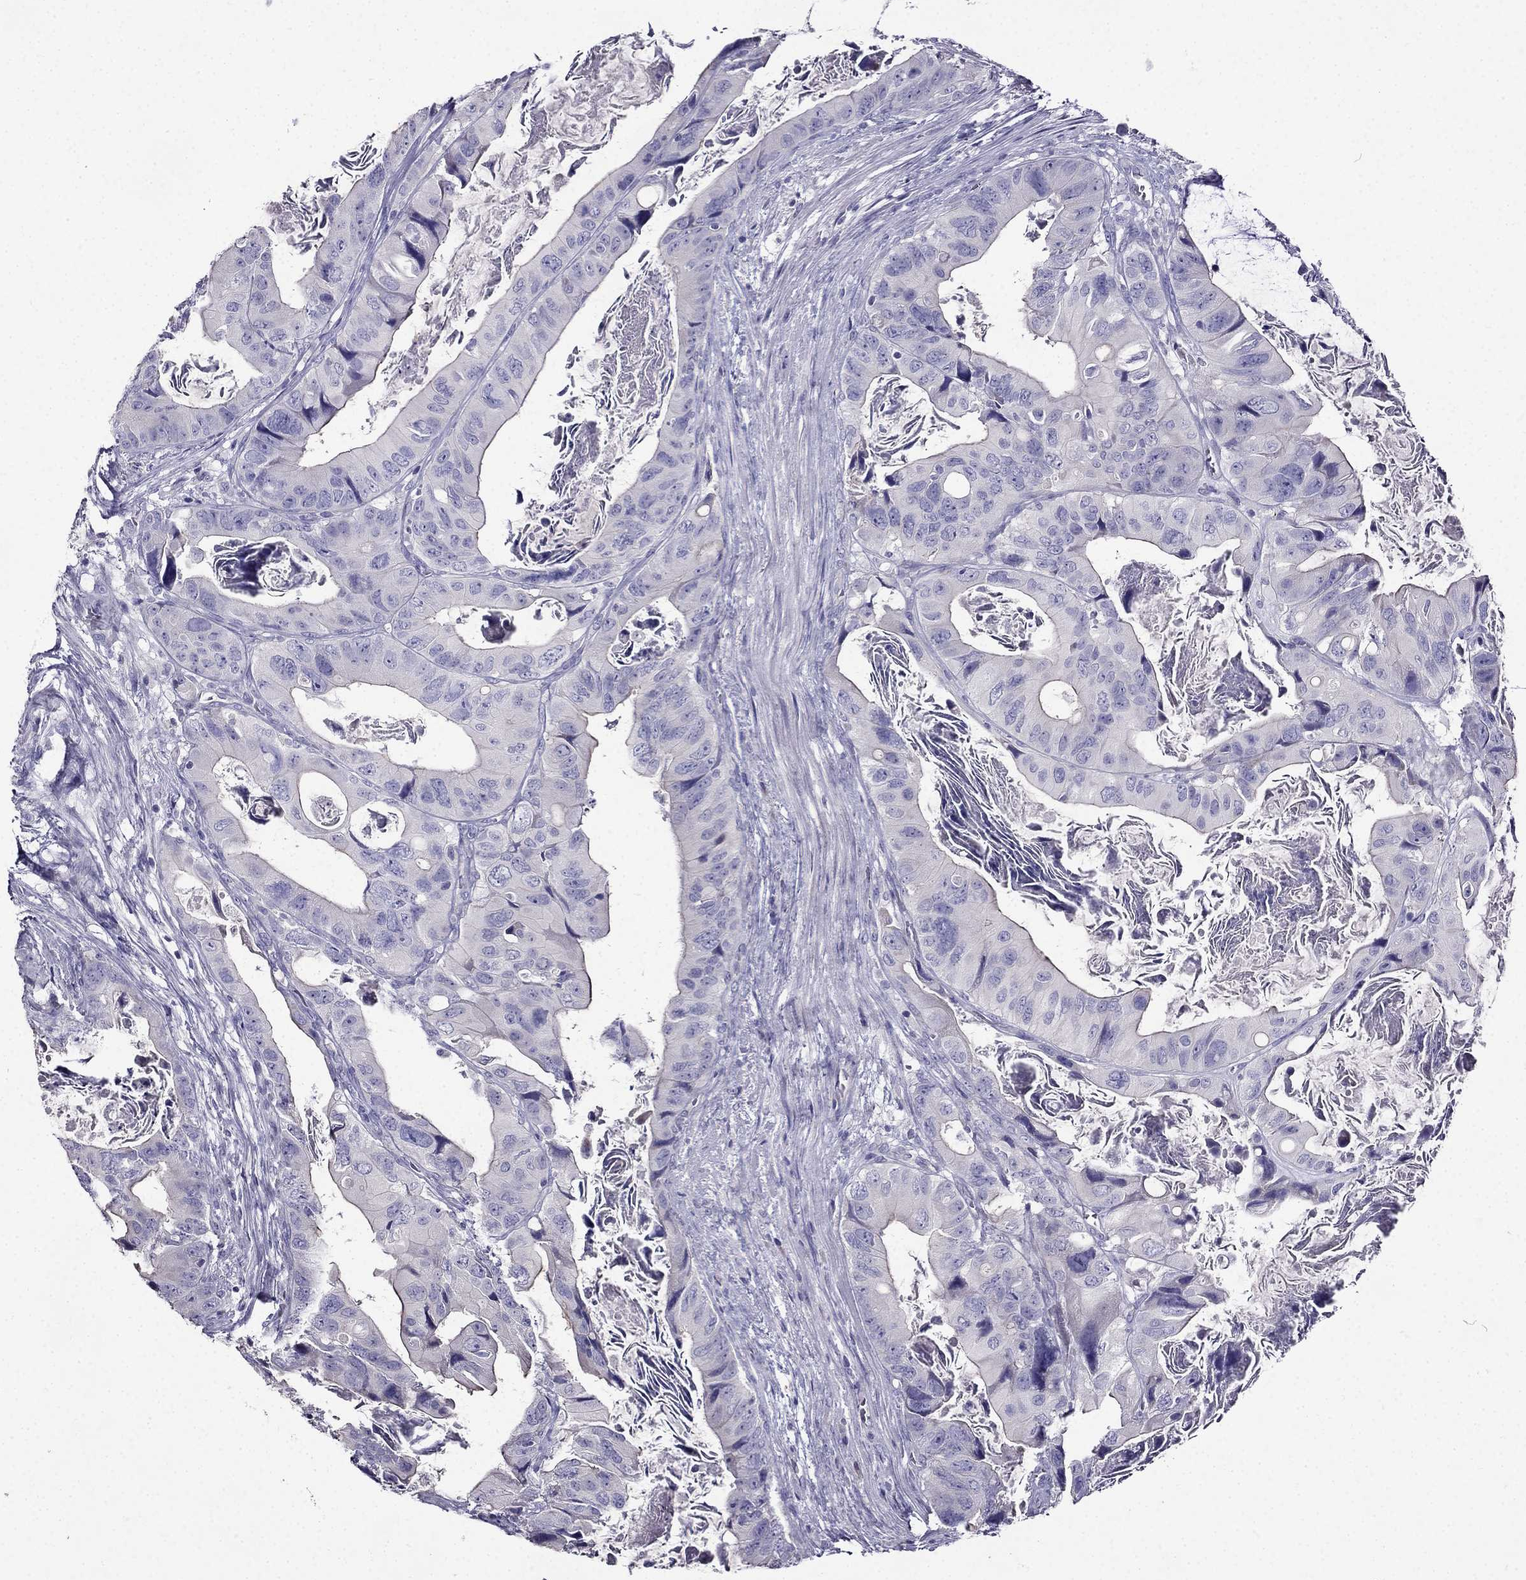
{"staining": {"intensity": "negative", "quantity": "none", "location": "none"}, "tissue": "colorectal cancer", "cell_type": "Tumor cells", "image_type": "cancer", "snomed": [{"axis": "morphology", "description": "Adenocarcinoma, NOS"}, {"axis": "topography", "description": "Rectum"}], "caption": "Protein analysis of colorectal cancer reveals no significant staining in tumor cells.", "gene": "TMEM266", "patient": {"sex": "male", "age": 64}}